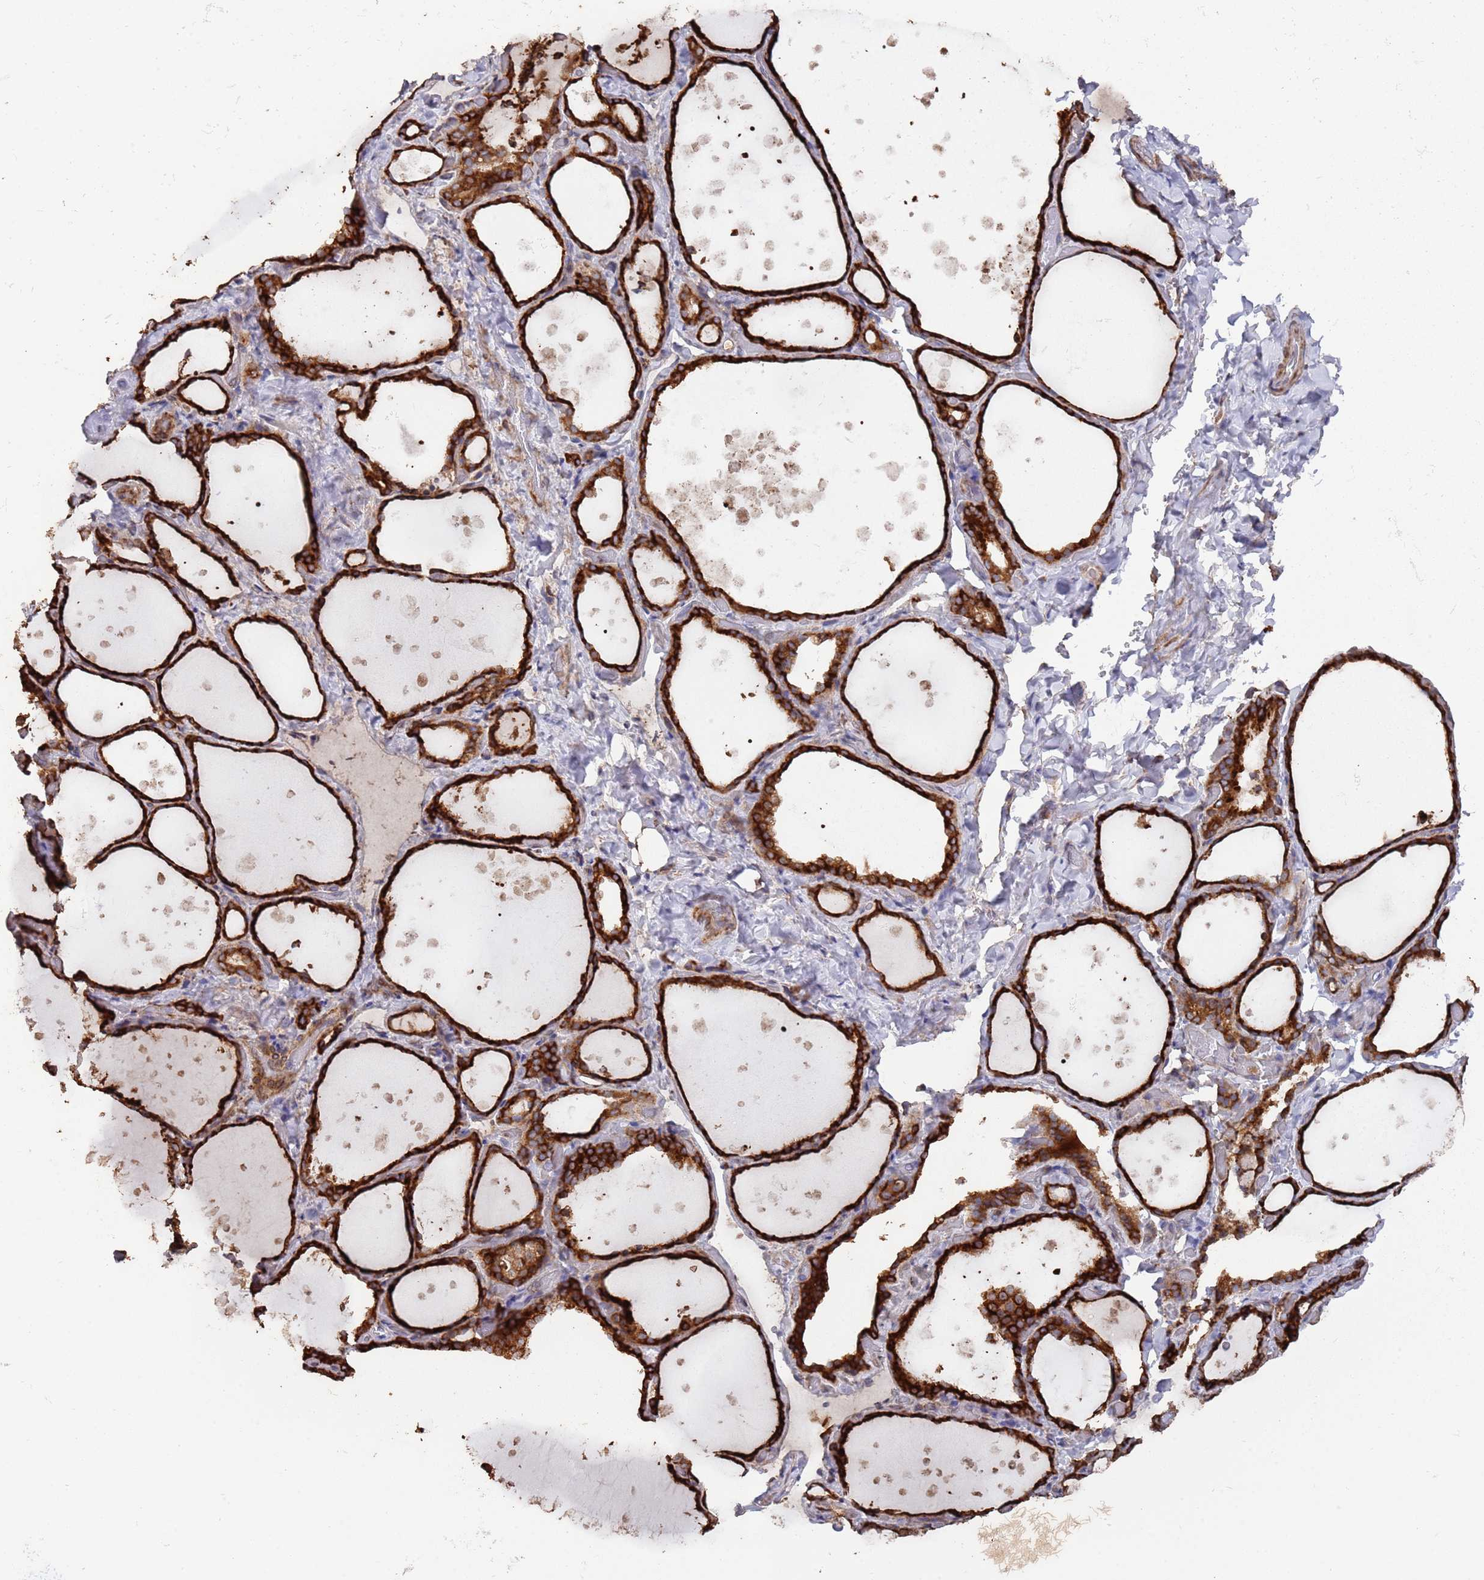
{"staining": {"intensity": "strong", "quantity": ">75%", "location": "cytoplasmic/membranous"}, "tissue": "thyroid gland", "cell_type": "Glandular cells", "image_type": "normal", "snomed": [{"axis": "morphology", "description": "Normal tissue, NOS"}, {"axis": "topography", "description": "Thyroid gland"}], "caption": "Strong cytoplasmic/membranous expression for a protein is seen in approximately >75% of glandular cells of unremarkable thyroid gland using immunohistochemistry (IHC).", "gene": "LACC1", "patient": {"sex": "female", "age": 44}}